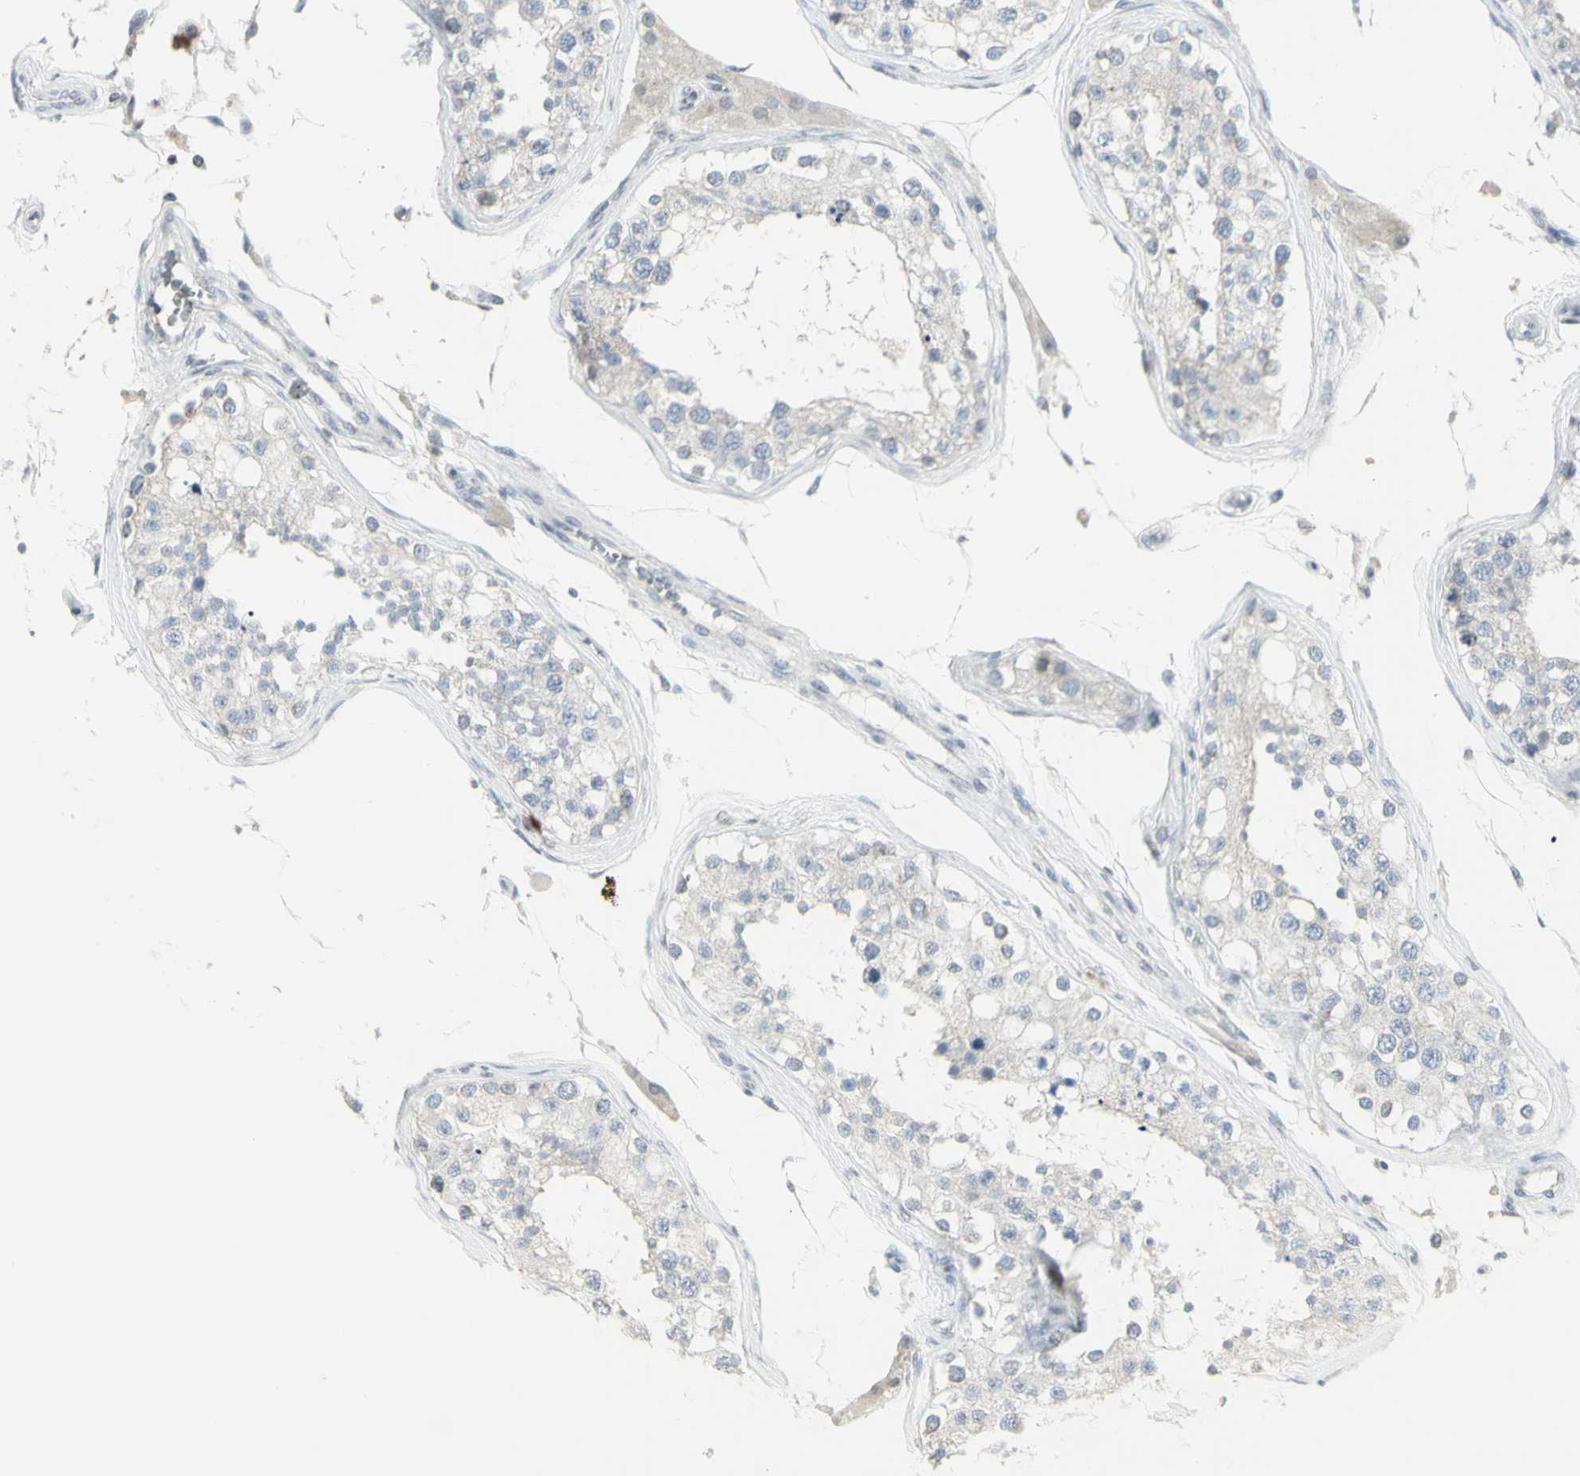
{"staining": {"intensity": "negative", "quantity": "none", "location": "none"}, "tissue": "testis", "cell_type": "Cells in seminiferous ducts", "image_type": "normal", "snomed": [{"axis": "morphology", "description": "Normal tissue, NOS"}, {"axis": "topography", "description": "Testis"}], "caption": "Micrograph shows no protein staining in cells in seminiferous ducts of unremarkable testis. Nuclei are stained in blue.", "gene": "MUC5AC", "patient": {"sex": "male", "age": 68}}